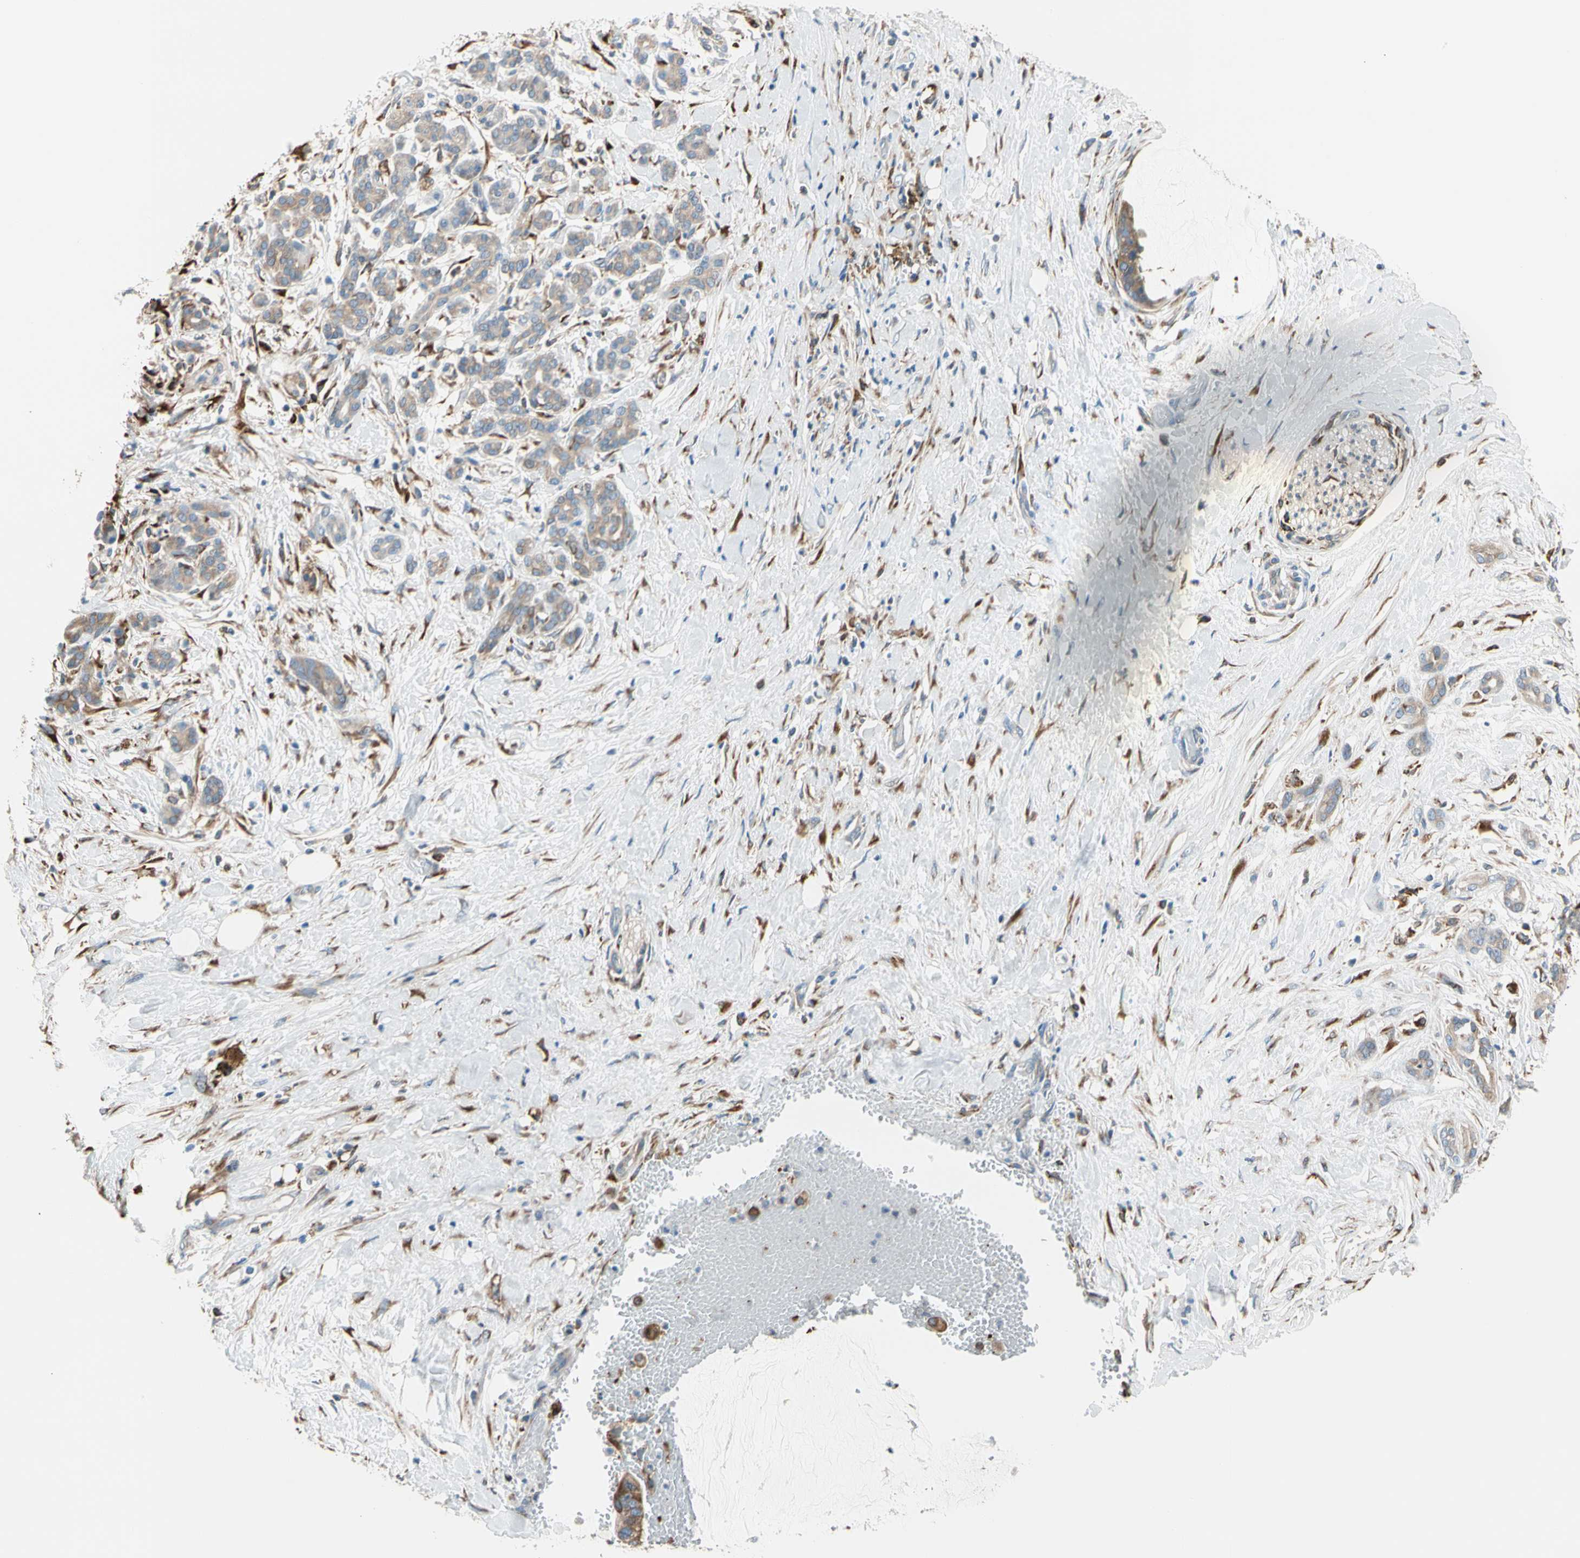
{"staining": {"intensity": "moderate", "quantity": ">75%", "location": "cytoplasmic/membranous"}, "tissue": "pancreatic cancer", "cell_type": "Tumor cells", "image_type": "cancer", "snomed": [{"axis": "morphology", "description": "Adenocarcinoma, NOS"}, {"axis": "topography", "description": "Pancreas"}], "caption": "Pancreatic adenocarcinoma stained with a protein marker demonstrates moderate staining in tumor cells.", "gene": "LRPAP1", "patient": {"sex": "male", "age": 41}}